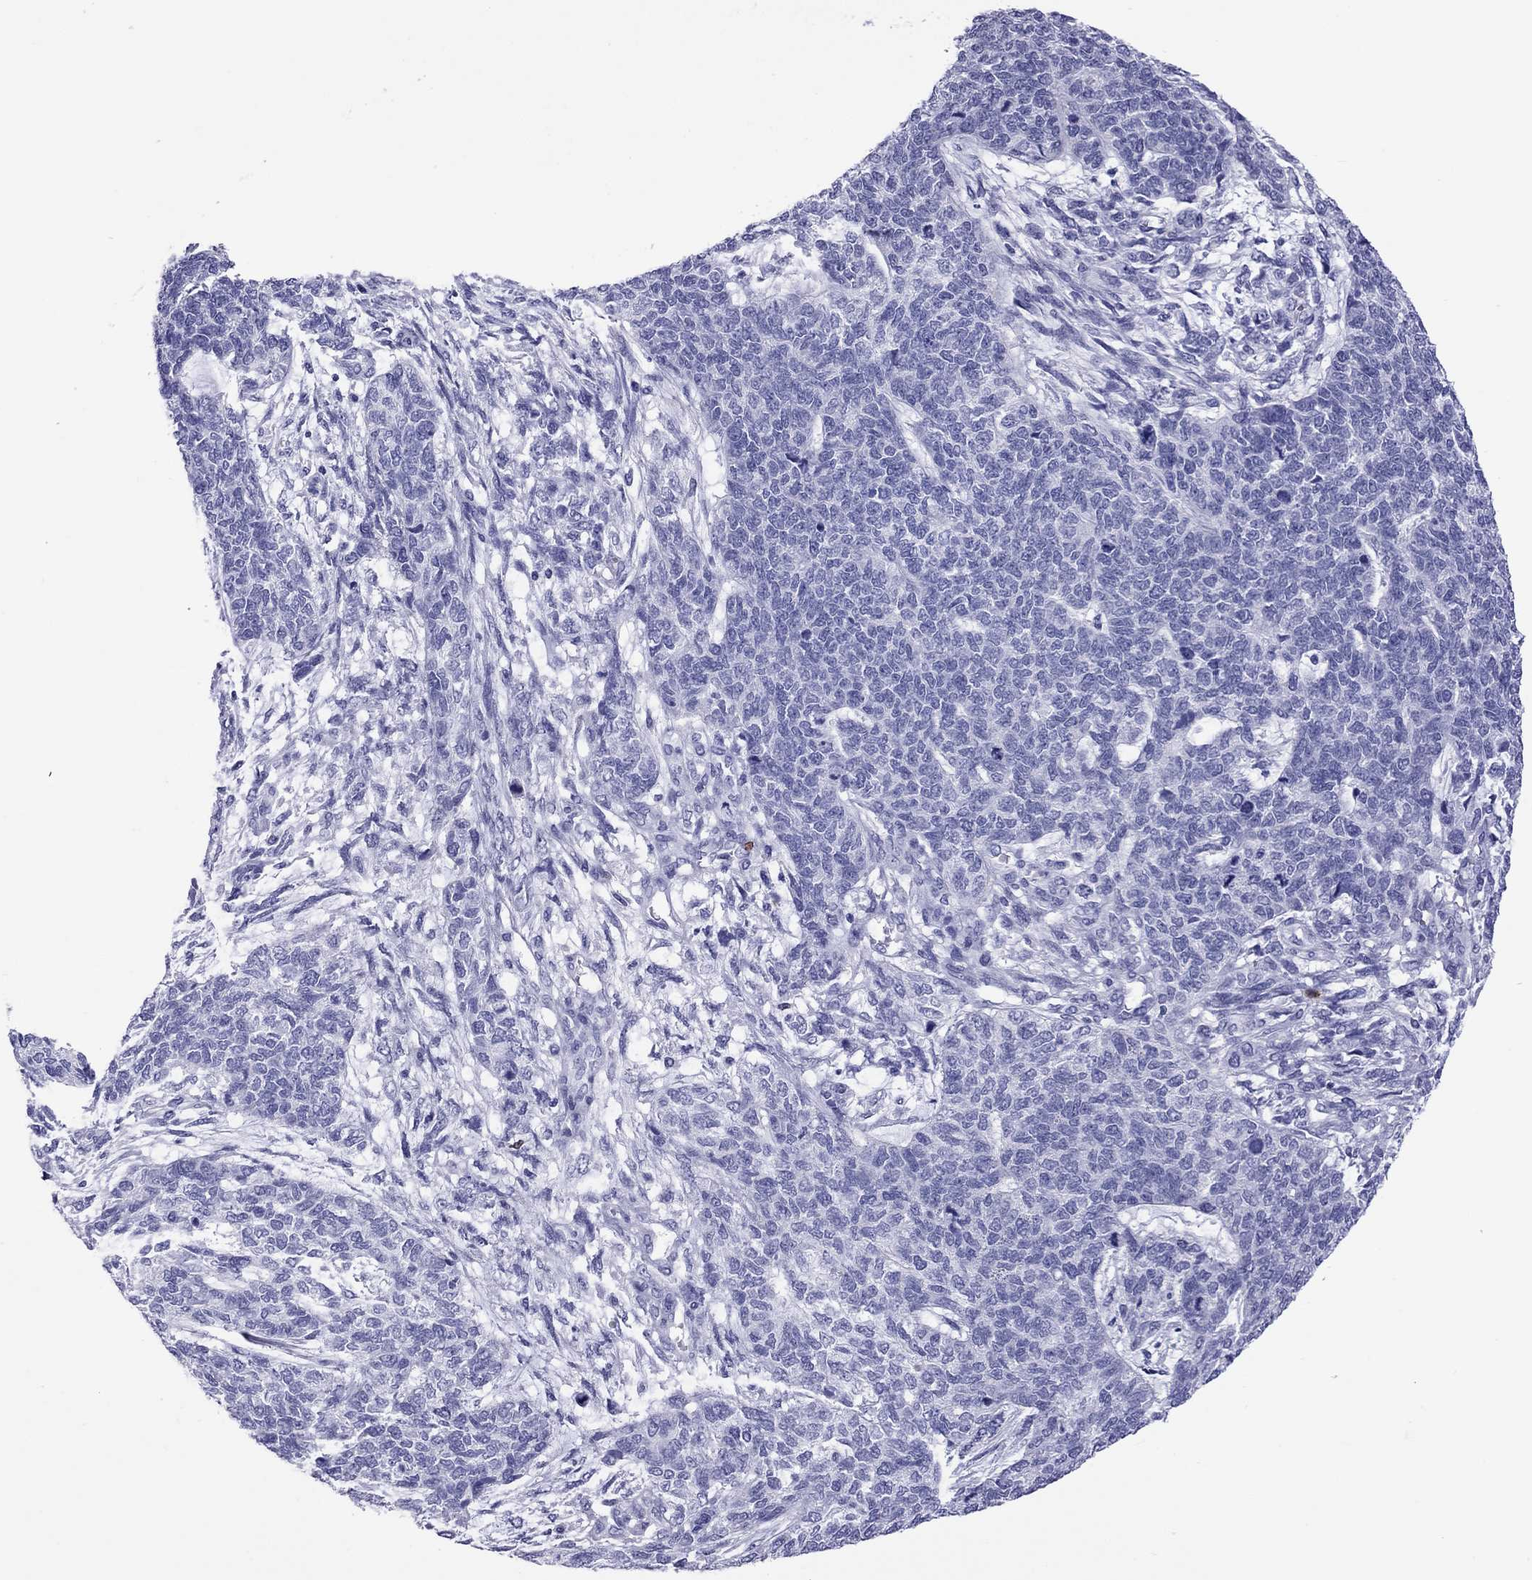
{"staining": {"intensity": "negative", "quantity": "none", "location": "none"}, "tissue": "cervical cancer", "cell_type": "Tumor cells", "image_type": "cancer", "snomed": [{"axis": "morphology", "description": "Squamous cell carcinoma, NOS"}, {"axis": "topography", "description": "Cervix"}], "caption": "Image shows no protein staining in tumor cells of cervical squamous cell carcinoma tissue.", "gene": "SLAMF1", "patient": {"sex": "female", "age": 63}}